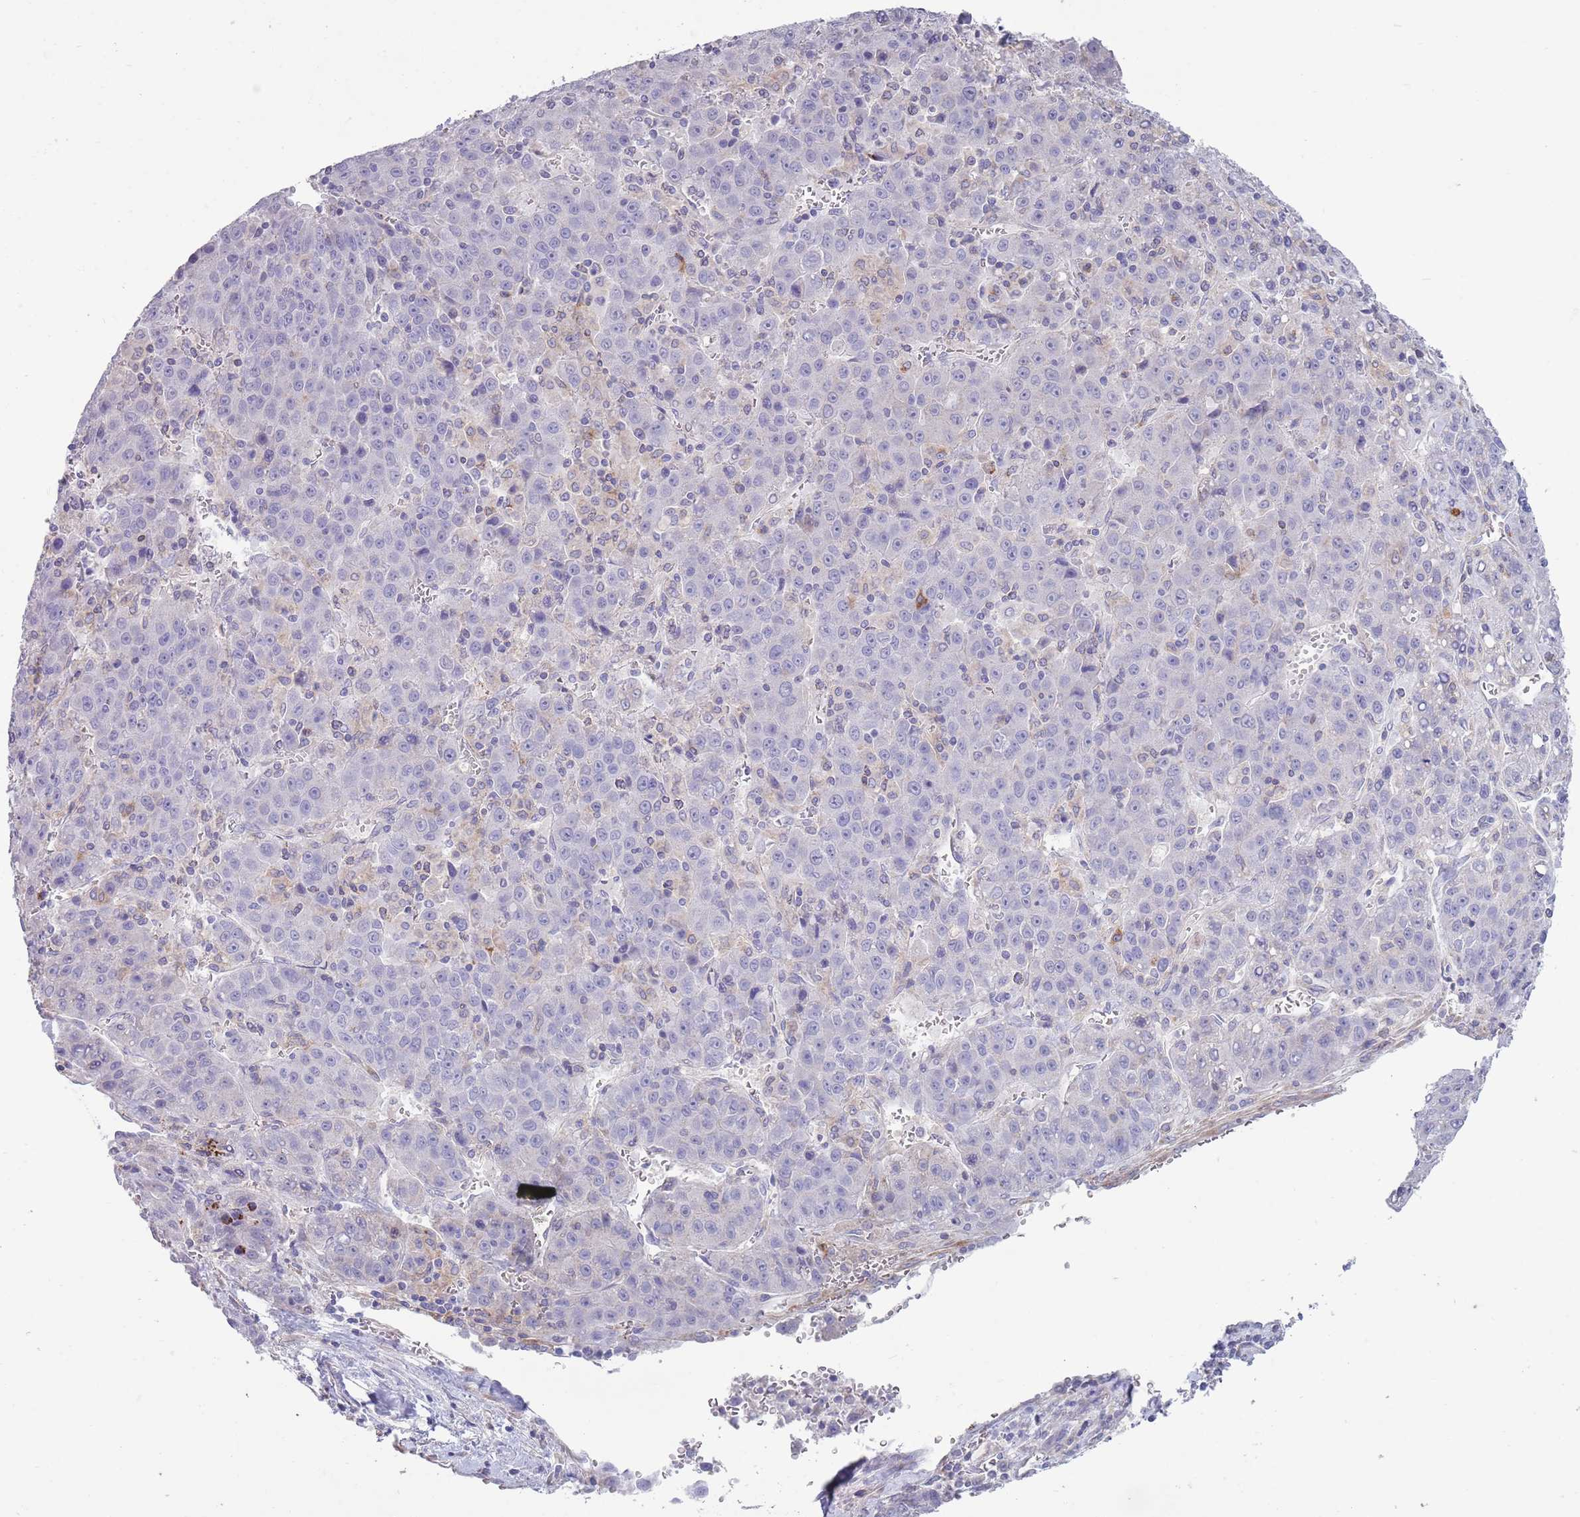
{"staining": {"intensity": "negative", "quantity": "none", "location": "none"}, "tissue": "liver cancer", "cell_type": "Tumor cells", "image_type": "cancer", "snomed": [{"axis": "morphology", "description": "Carcinoma, Hepatocellular, NOS"}, {"axis": "topography", "description": "Liver"}], "caption": "Human liver cancer stained for a protein using immunohistochemistry (IHC) demonstrates no staining in tumor cells.", "gene": "ACSBG1", "patient": {"sex": "female", "age": 53}}